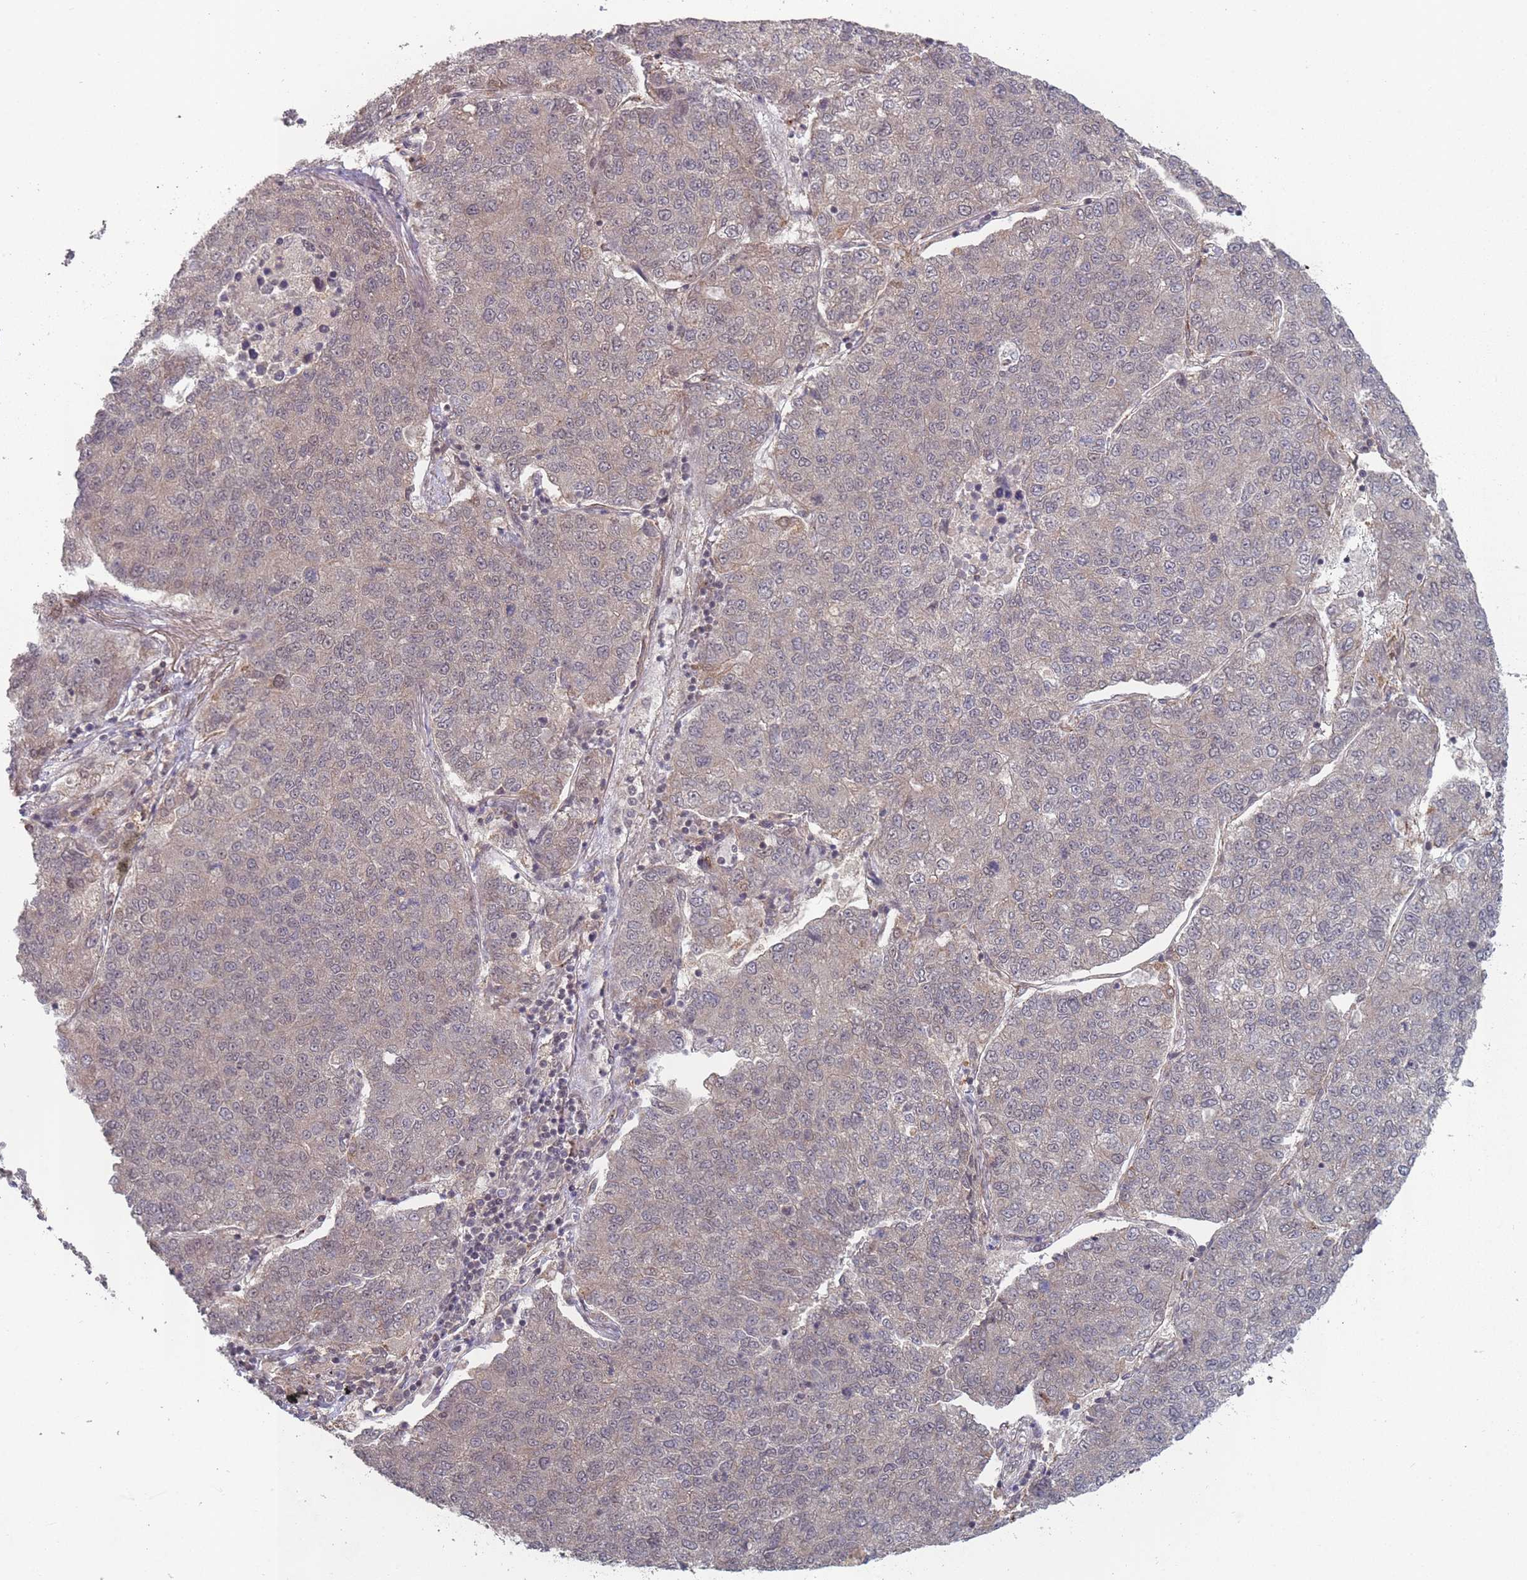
{"staining": {"intensity": "weak", "quantity": "<25%", "location": "cytoplasmic/membranous,nuclear"}, "tissue": "lung cancer", "cell_type": "Tumor cells", "image_type": "cancer", "snomed": [{"axis": "morphology", "description": "Adenocarcinoma, NOS"}, {"axis": "topography", "description": "Lung"}], "caption": "This is a photomicrograph of immunohistochemistry (IHC) staining of adenocarcinoma (lung), which shows no staining in tumor cells. The staining is performed using DAB brown chromogen with nuclei counter-stained in using hematoxylin.", "gene": "CNTRL", "patient": {"sex": "male", "age": 49}}